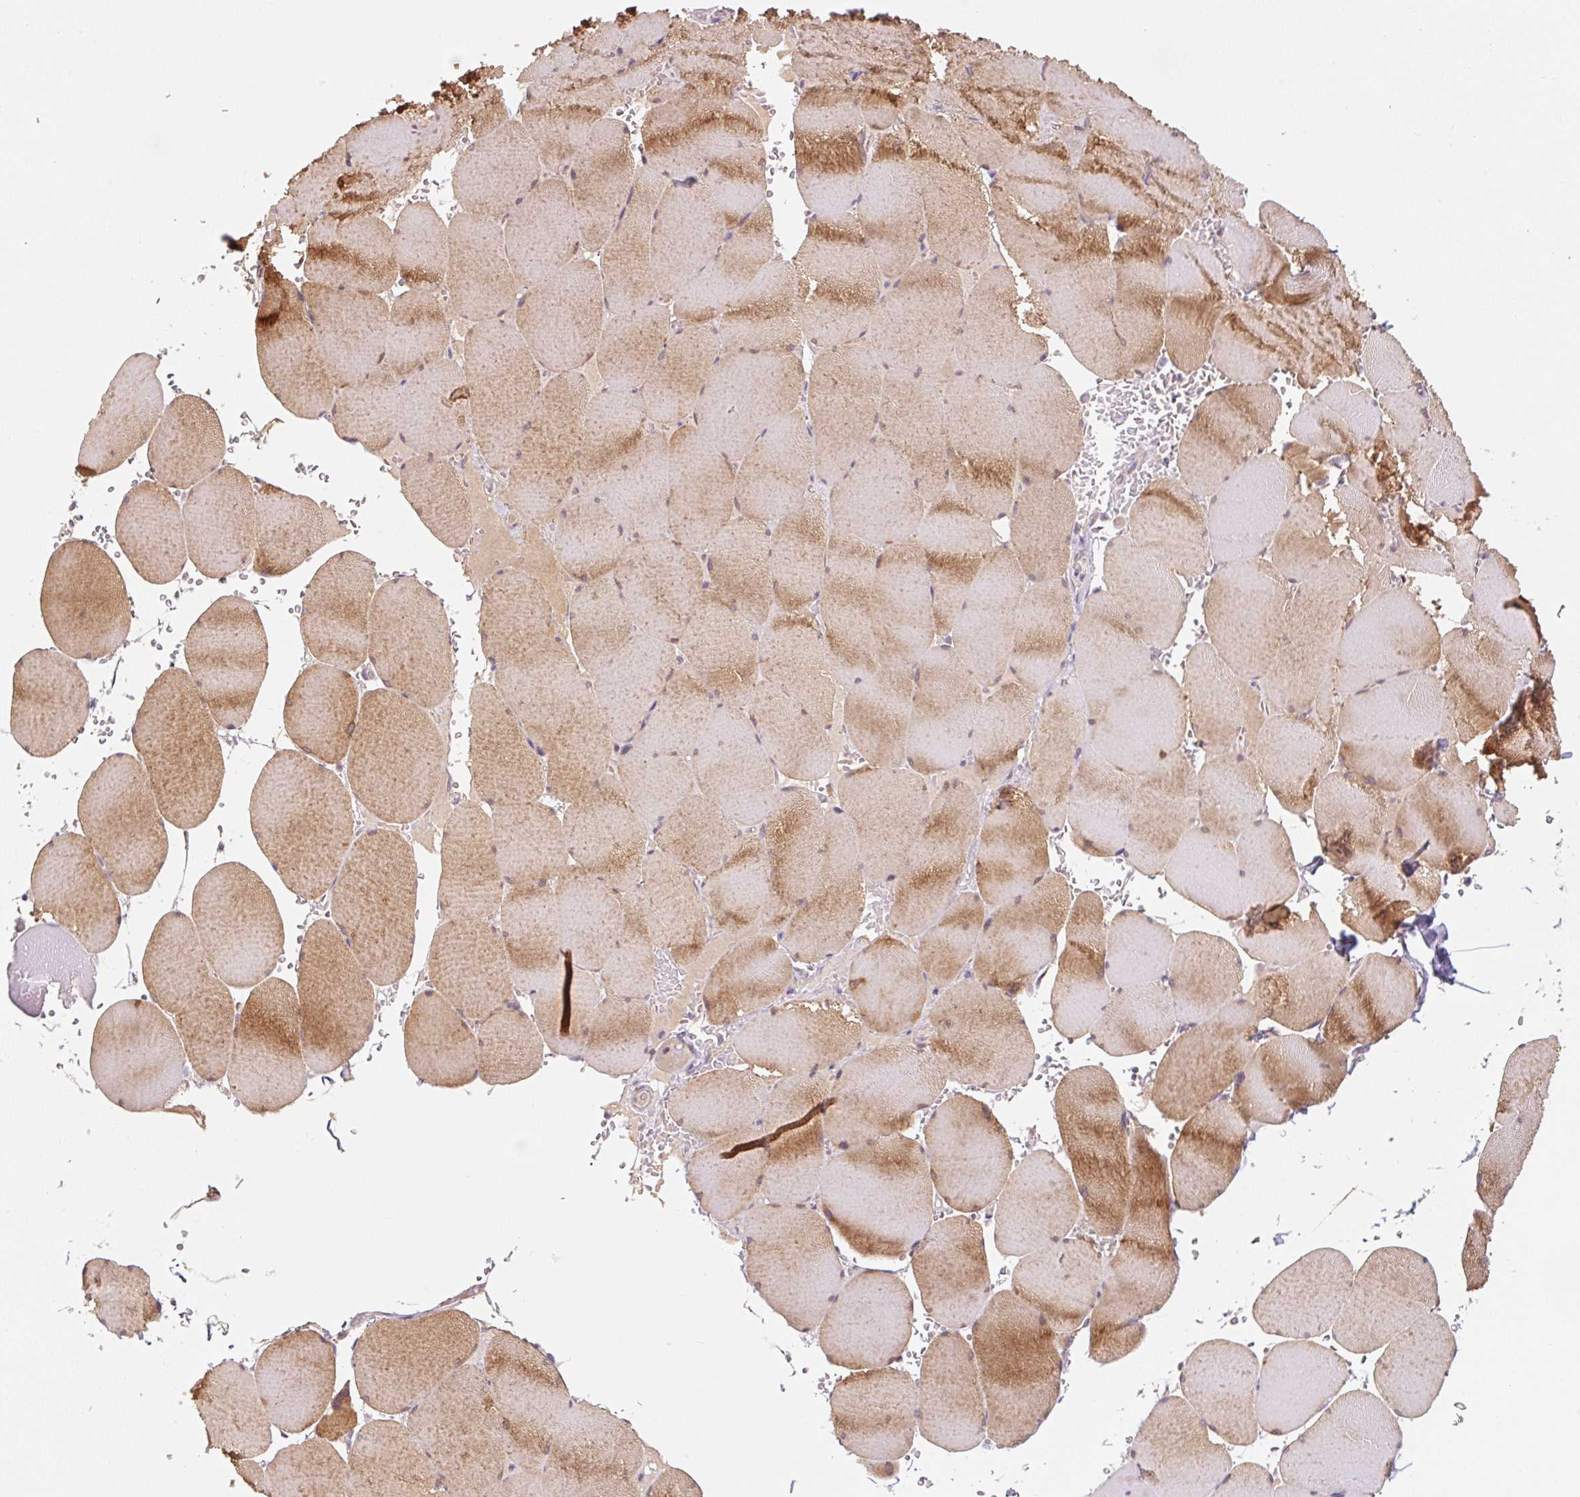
{"staining": {"intensity": "strong", "quantity": "25%-75%", "location": "cytoplasmic/membranous"}, "tissue": "skeletal muscle", "cell_type": "Myocytes", "image_type": "normal", "snomed": [{"axis": "morphology", "description": "Normal tissue, NOS"}, {"axis": "topography", "description": "Skeletal muscle"}, {"axis": "topography", "description": "Head-Neck"}], "caption": "Immunohistochemistry (IHC) micrograph of unremarkable human skeletal muscle stained for a protein (brown), which reveals high levels of strong cytoplasmic/membranous expression in about 25%-75% of myocytes.", "gene": "PRKAA2", "patient": {"sex": "male", "age": 66}}